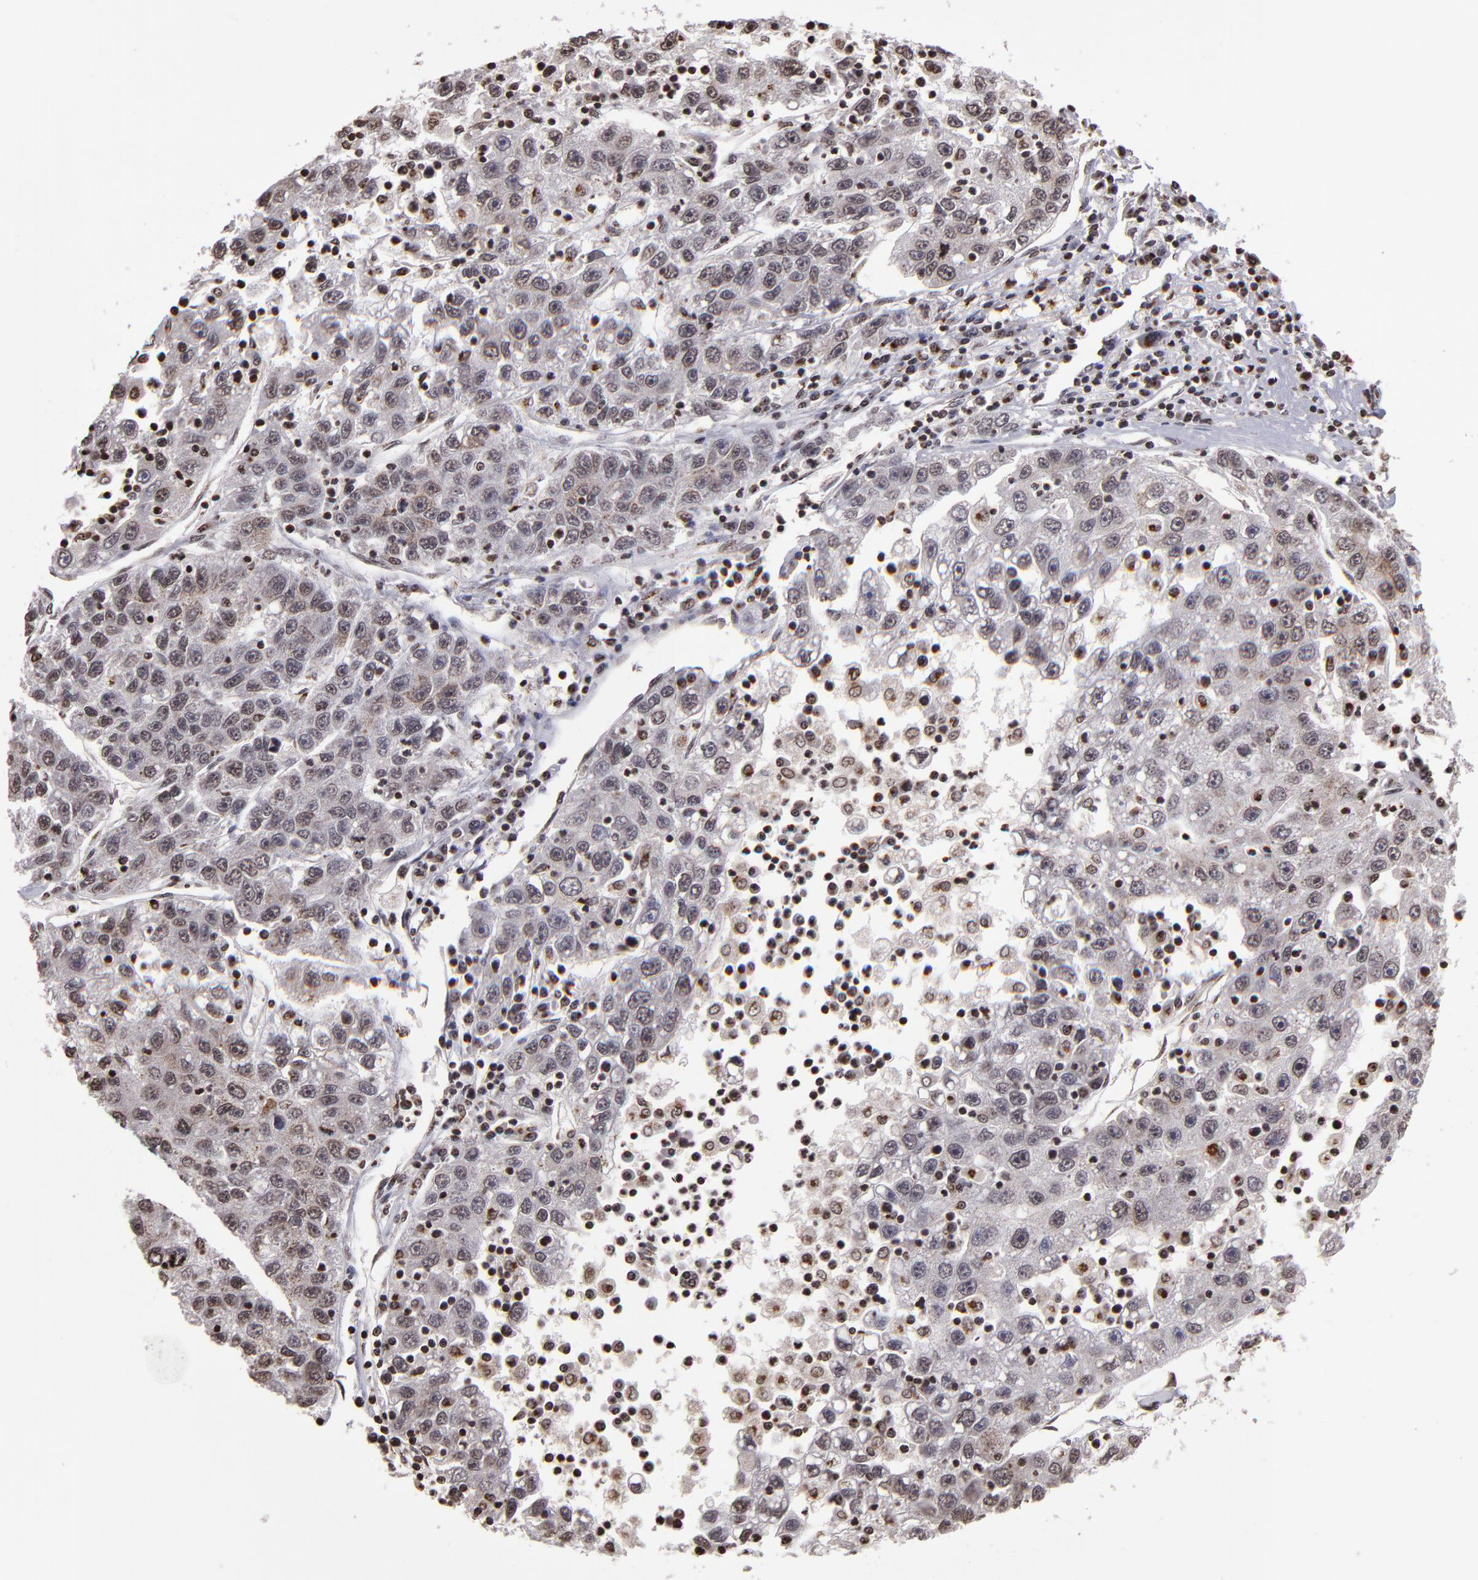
{"staining": {"intensity": "moderate", "quantity": ">75%", "location": "cytoplasmic/membranous,nuclear"}, "tissue": "liver cancer", "cell_type": "Tumor cells", "image_type": "cancer", "snomed": [{"axis": "morphology", "description": "Carcinoma, Hepatocellular, NOS"}, {"axis": "topography", "description": "Liver"}], "caption": "Liver hepatocellular carcinoma was stained to show a protein in brown. There is medium levels of moderate cytoplasmic/membranous and nuclear expression in approximately >75% of tumor cells. The staining is performed using DAB brown chromogen to label protein expression. The nuclei are counter-stained blue using hematoxylin.", "gene": "CSDC2", "patient": {"sex": "male", "age": 49}}